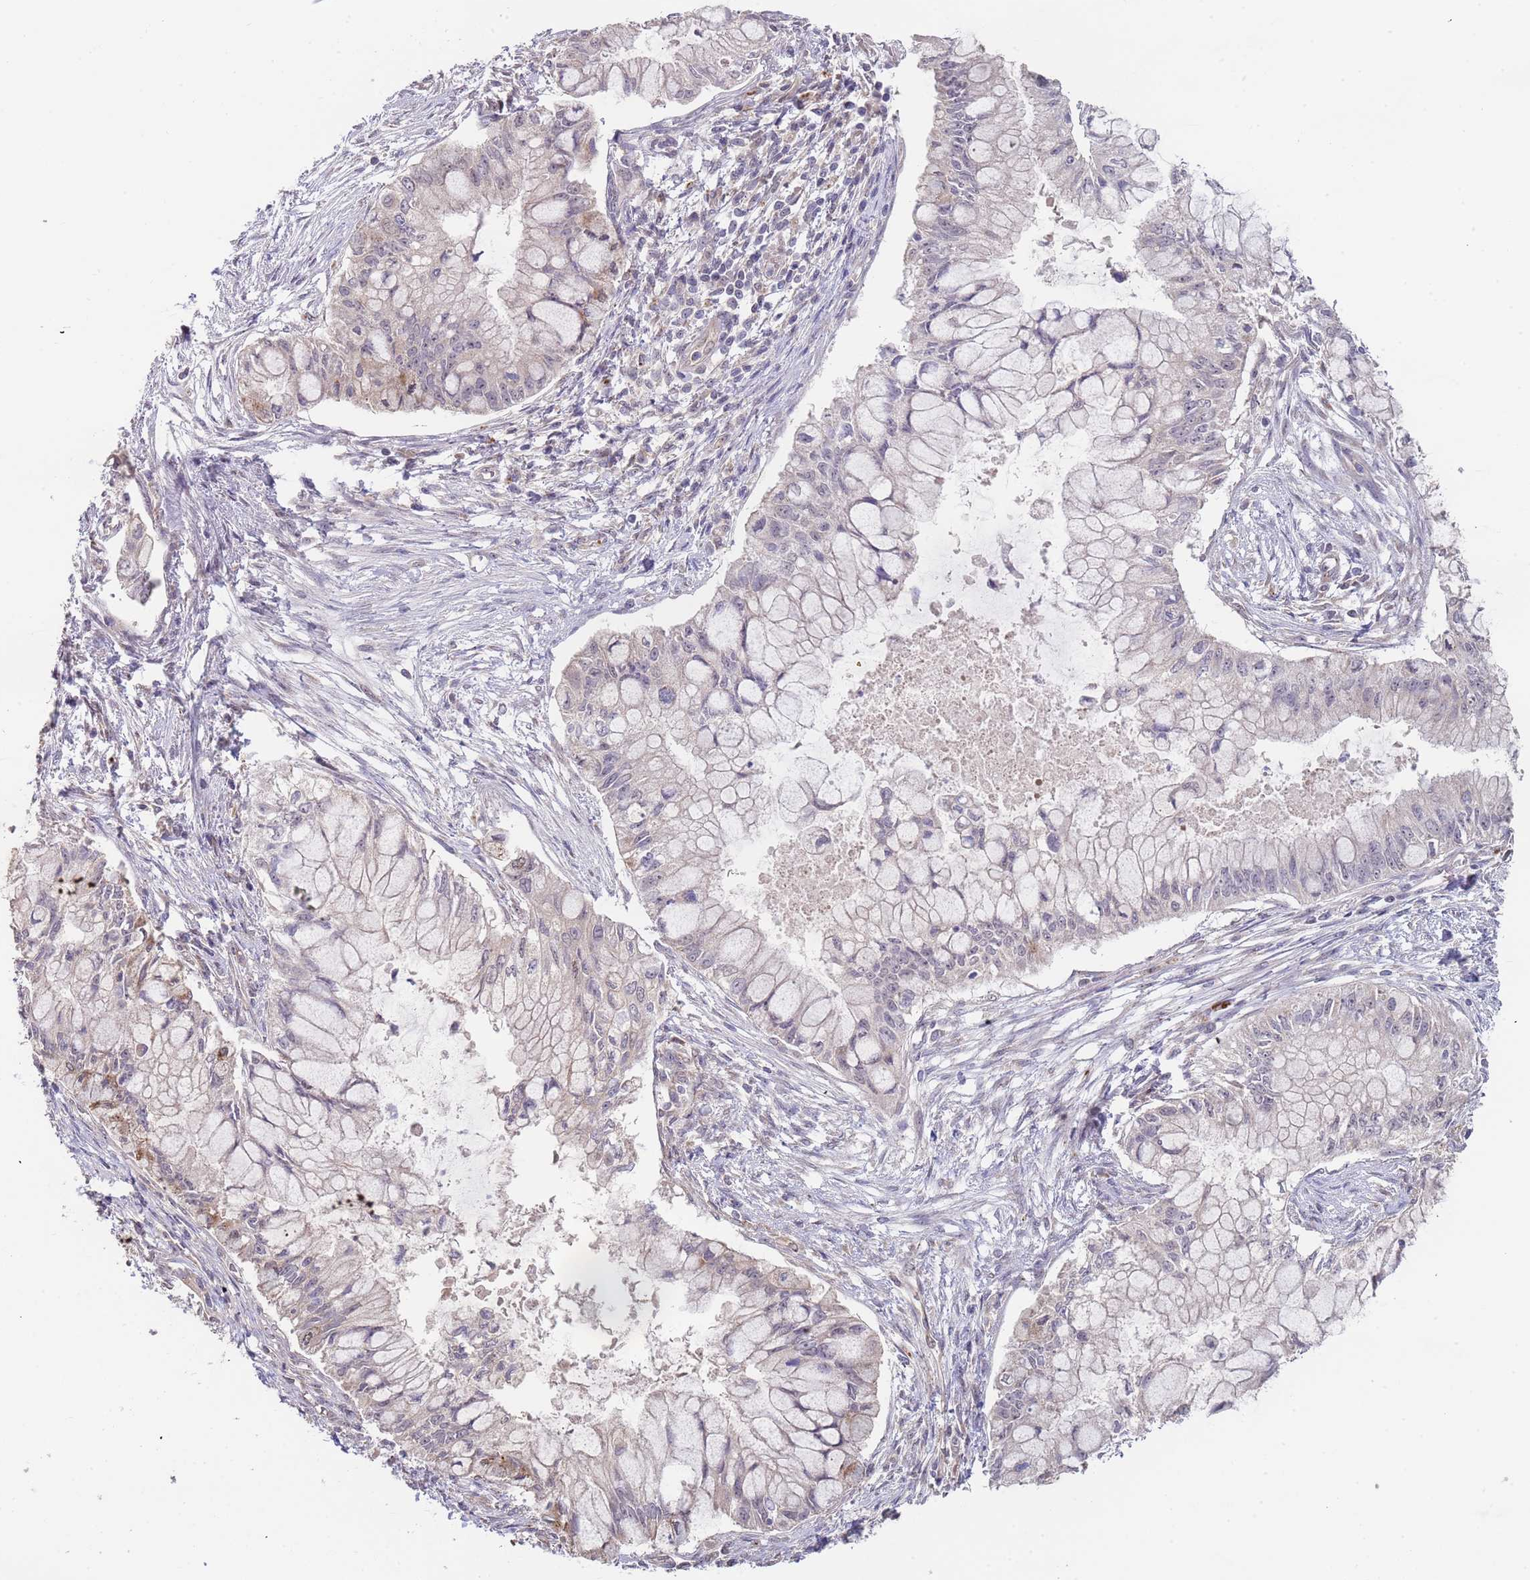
{"staining": {"intensity": "negative", "quantity": "none", "location": "none"}, "tissue": "pancreatic cancer", "cell_type": "Tumor cells", "image_type": "cancer", "snomed": [{"axis": "morphology", "description": "Adenocarcinoma, NOS"}, {"axis": "topography", "description": "Pancreas"}], "caption": "This is an IHC histopathology image of human pancreatic cancer. There is no positivity in tumor cells.", "gene": "TMEM64", "patient": {"sex": "male", "age": 48}}